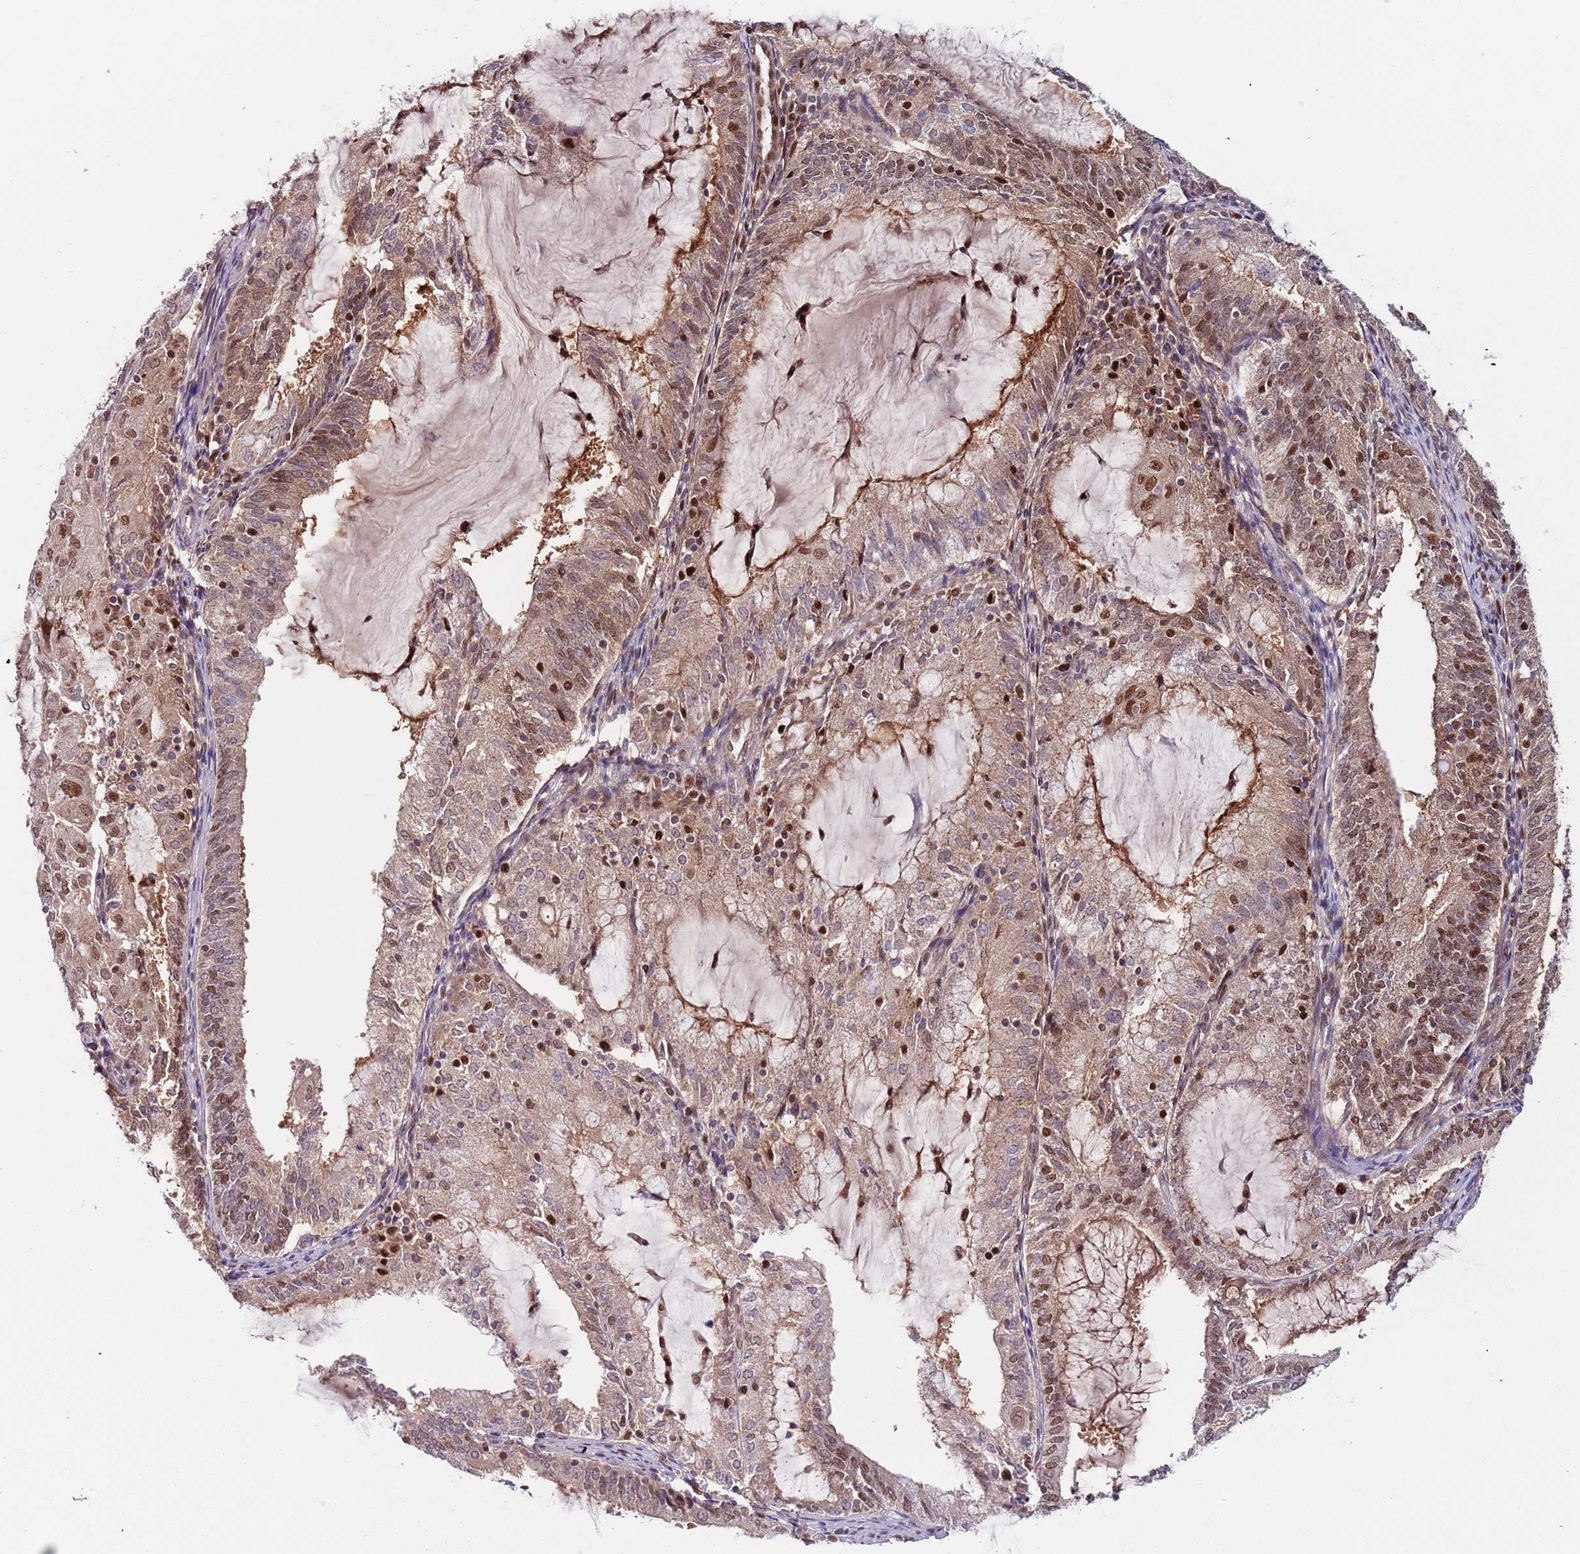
{"staining": {"intensity": "moderate", "quantity": "25%-75%", "location": "nuclear"}, "tissue": "endometrial cancer", "cell_type": "Tumor cells", "image_type": "cancer", "snomed": [{"axis": "morphology", "description": "Adenocarcinoma, NOS"}, {"axis": "topography", "description": "Endometrium"}], "caption": "A histopathology image of human endometrial cancer stained for a protein demonstrates moderate nuclear brown staining in tumor cells.", "gene": "RMND5B", "patient": {"sex": "female", "age": 81}}